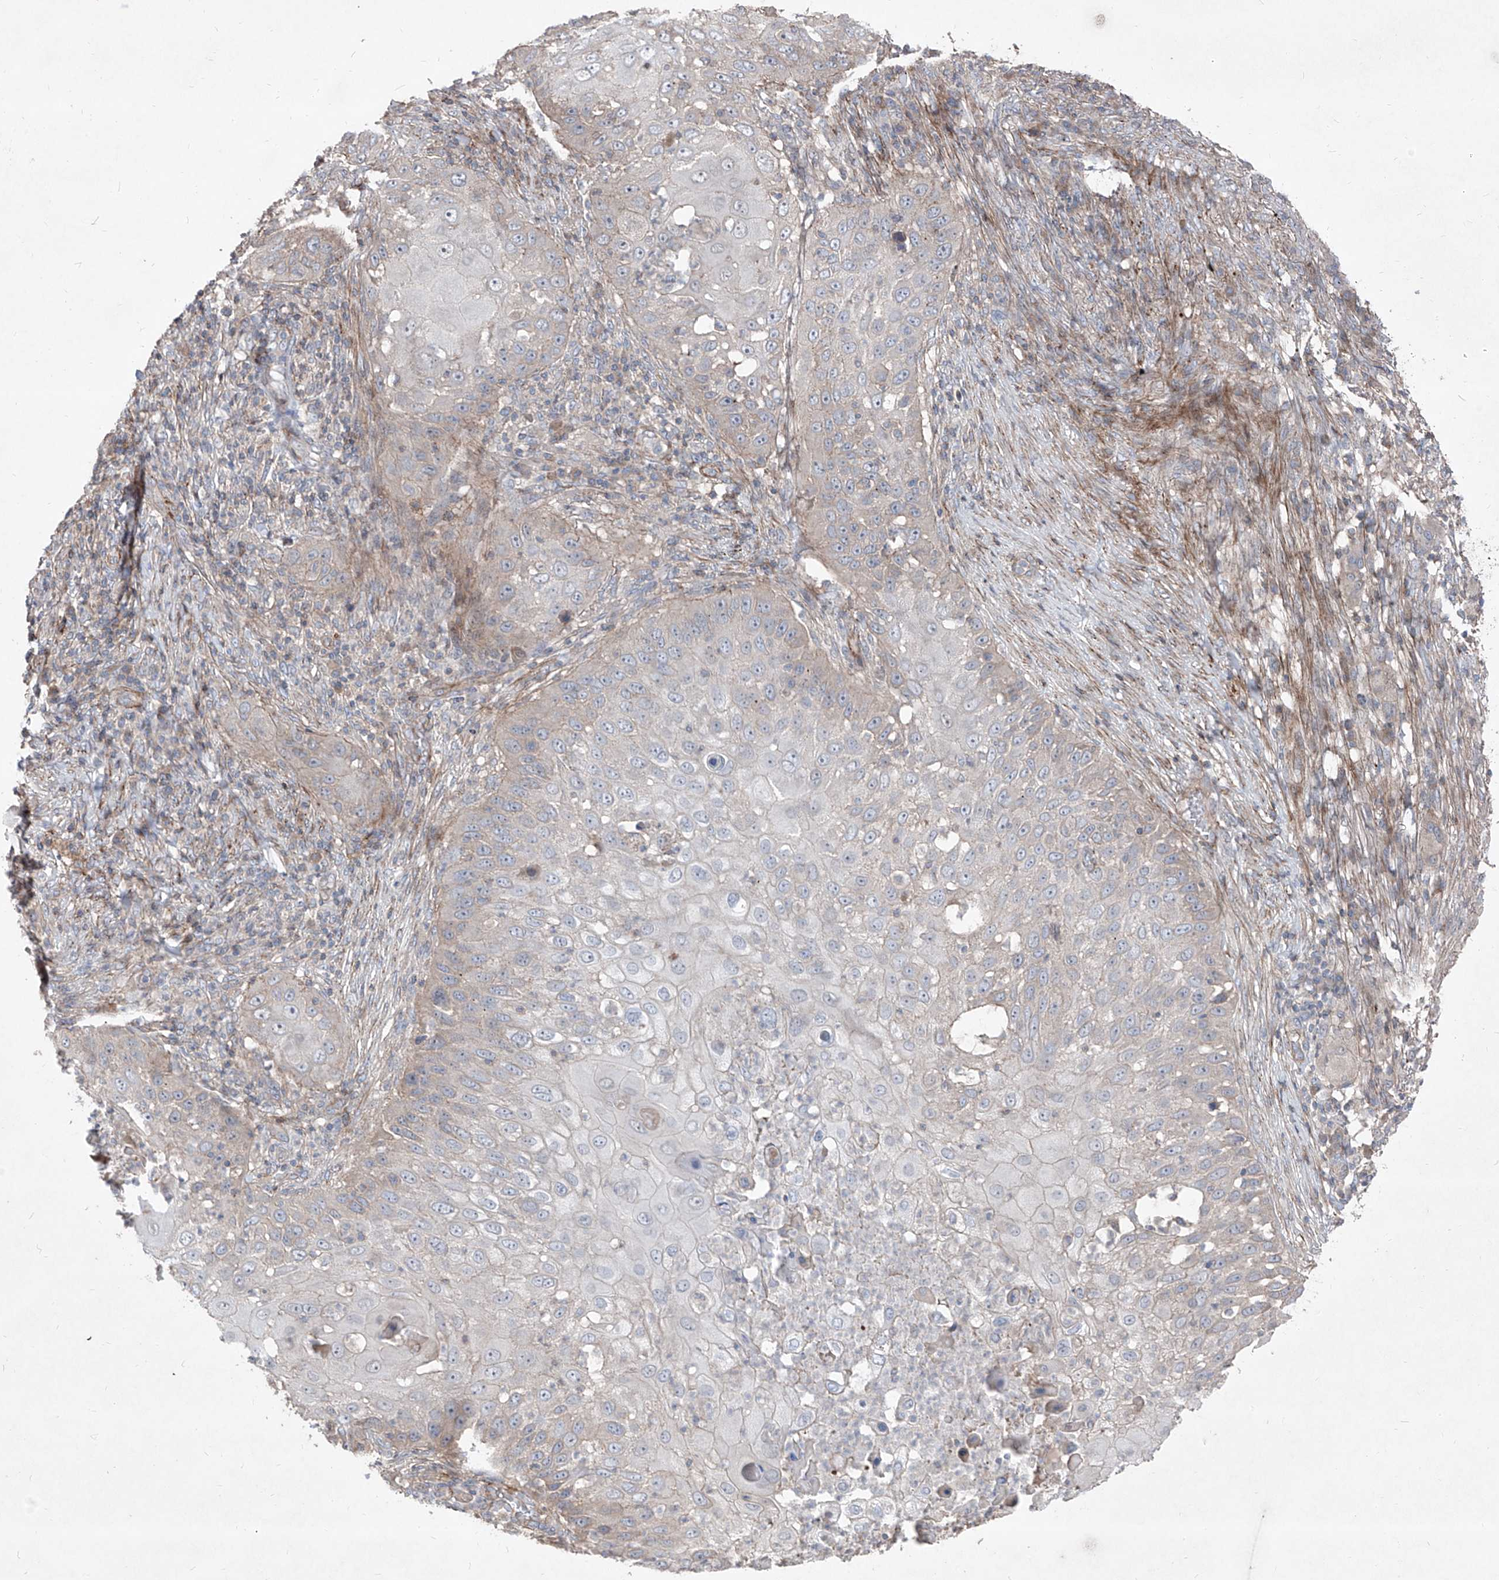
{"staining": {"intensity": "moderate", "quantity": "<25%", "location": "cytoplasmic/membranous"}, "tissue": "skin cancer", "cell_type": "Tumor cells", "image_type": "cancer", "snomed": [{"axis": "morphology", "description": "Squamous cell carcinoma, NOS"}, {"axis": "topography", "description": "Skin"}], "caption": "Skin squamous cell carcinoma stained for a protein displays moderate cytoplasmic/membranous positivity in tumor cells. The staining was performed using DAB (3,3'-diaminobenzidine), with brown indicating positive protein expression. Nuclei are stained blue with hematoxylin.", "gene": "UFD1", "patient": {"sex": "female", "age": 44}}